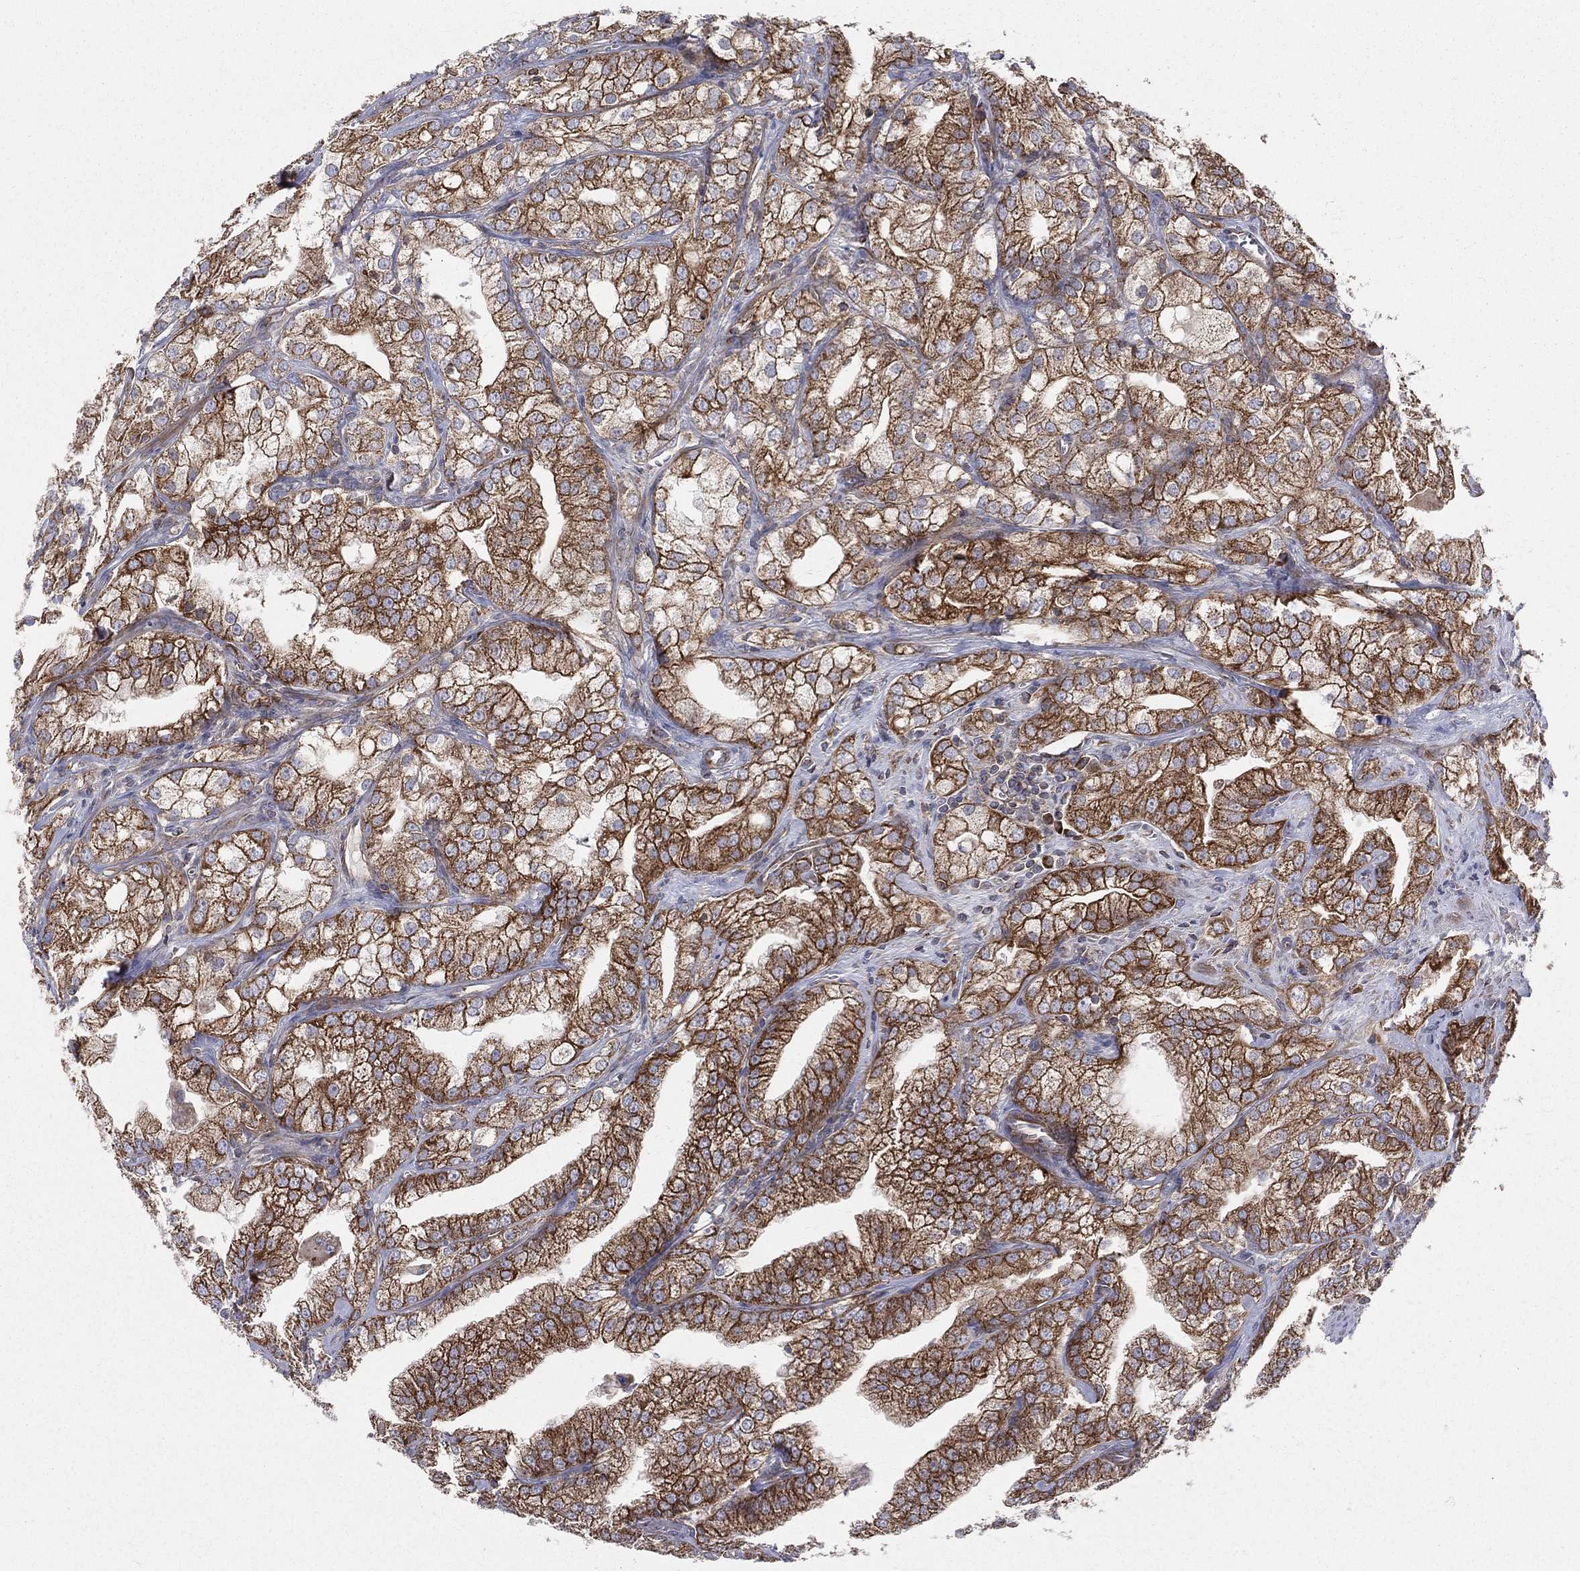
{"staining": {"intensity": "strong", "quantity": ">75%", "location": "cytoplasmic/membranous"}, "tissue": "prostate cancer", "cell_type": "Tumor cells", "image_type": "cancer", "snomed": [{"axis": "morphology", "description": "Adenocarcinoma, NOS"}, {"axis": "topography", "description": "Prostate"}], "caption": "An IHC histopathology image of tumor tissue is shown. Protein staining in brown labels strong cytoplasmic/membranous positivity in adenocarcinoma (prostate) within tumor cells.", "gene": "MIX23", "patient": {"sex": "male", "age": 70}}